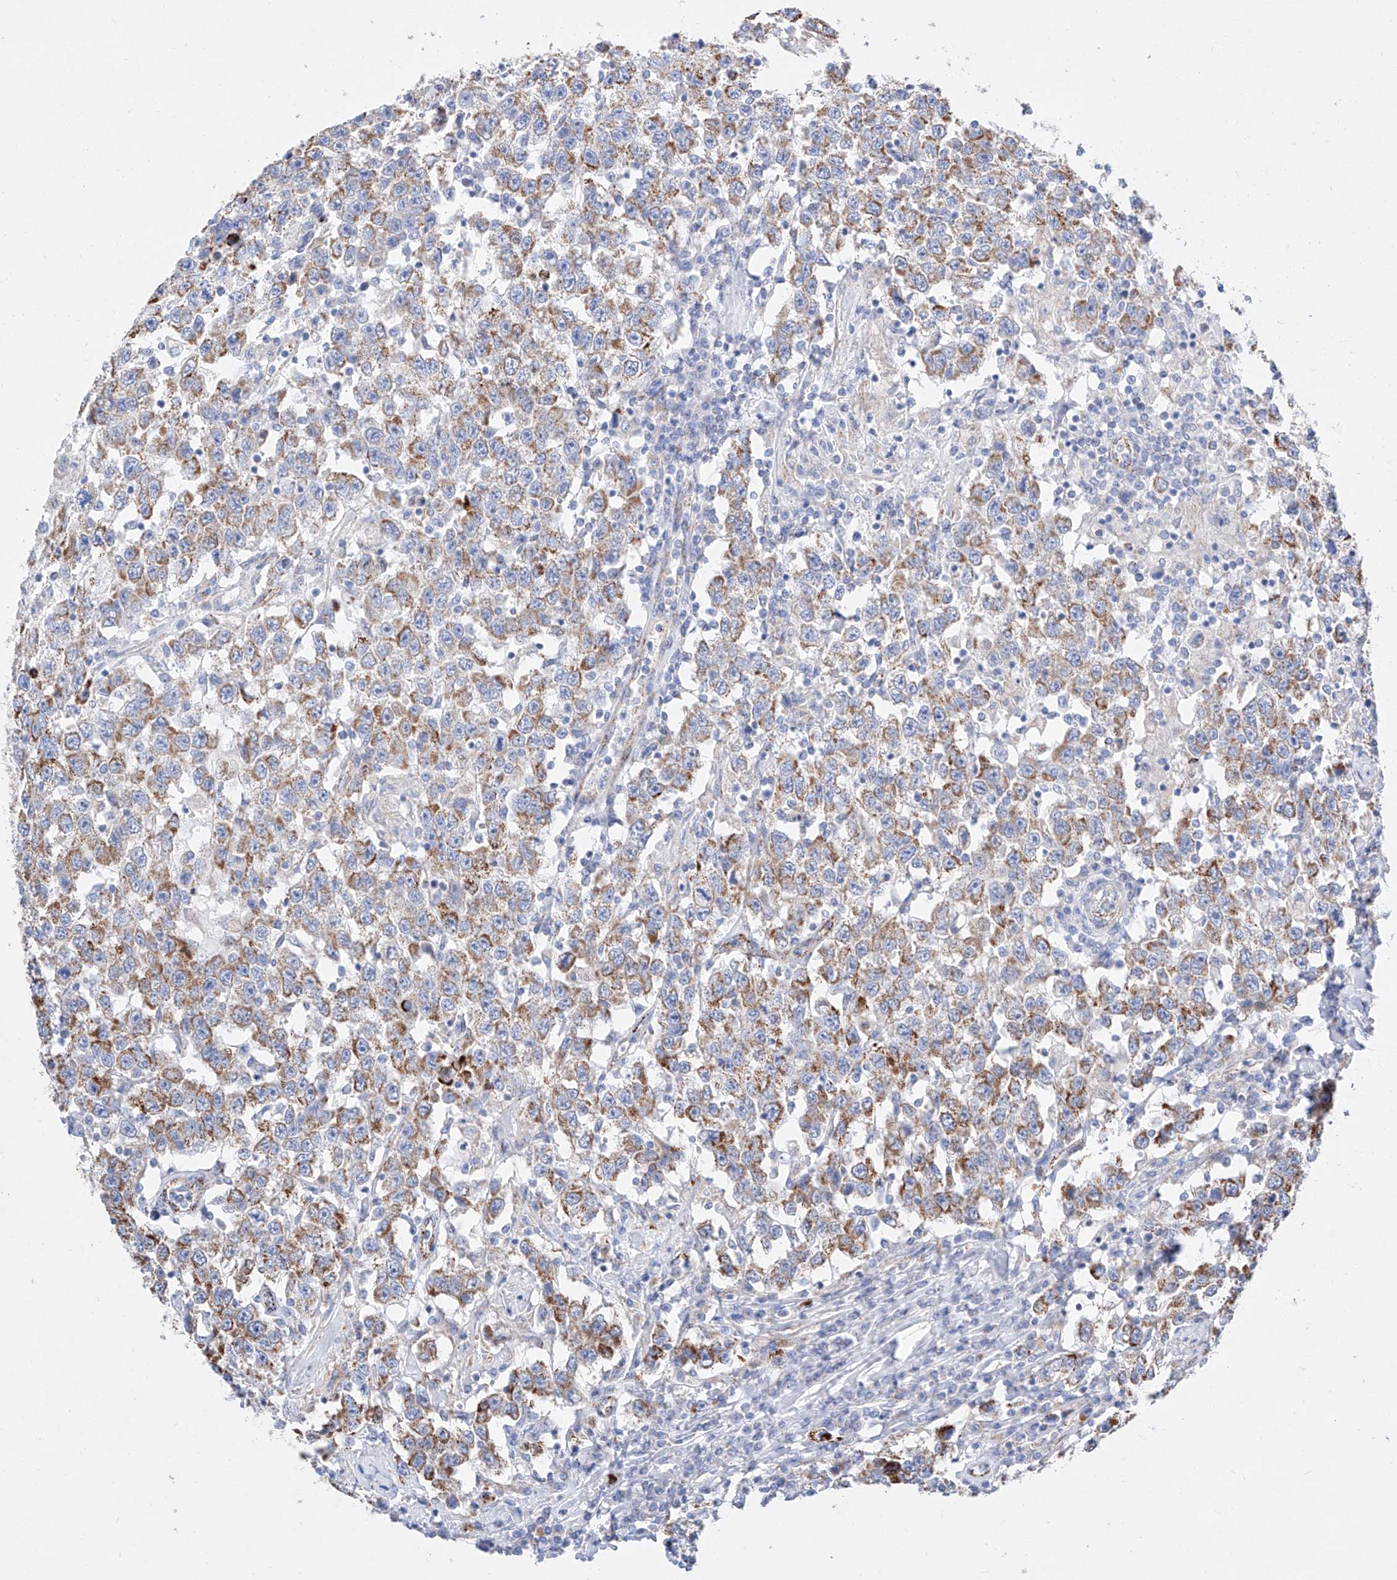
{"staining": {"intensity": "moderate", "quantity": ">75%", "location": "cytoplasmic/membranous"}, "tissue": "testis cancer", "cell_type": "Tumor cells", "image_type": "cancer", "snomed": [{"axis": "morphology", "description": "Seminoma, NOS"}, {"axis": "topography", "description": "Testis"}], "caption": "Moderate cytoplasmic/membranous protein staining is present in approximately >75% of tumor cells in testis cancer.", "gene": "C6orf62", "patient": {"sex": "male", "age": 41}}